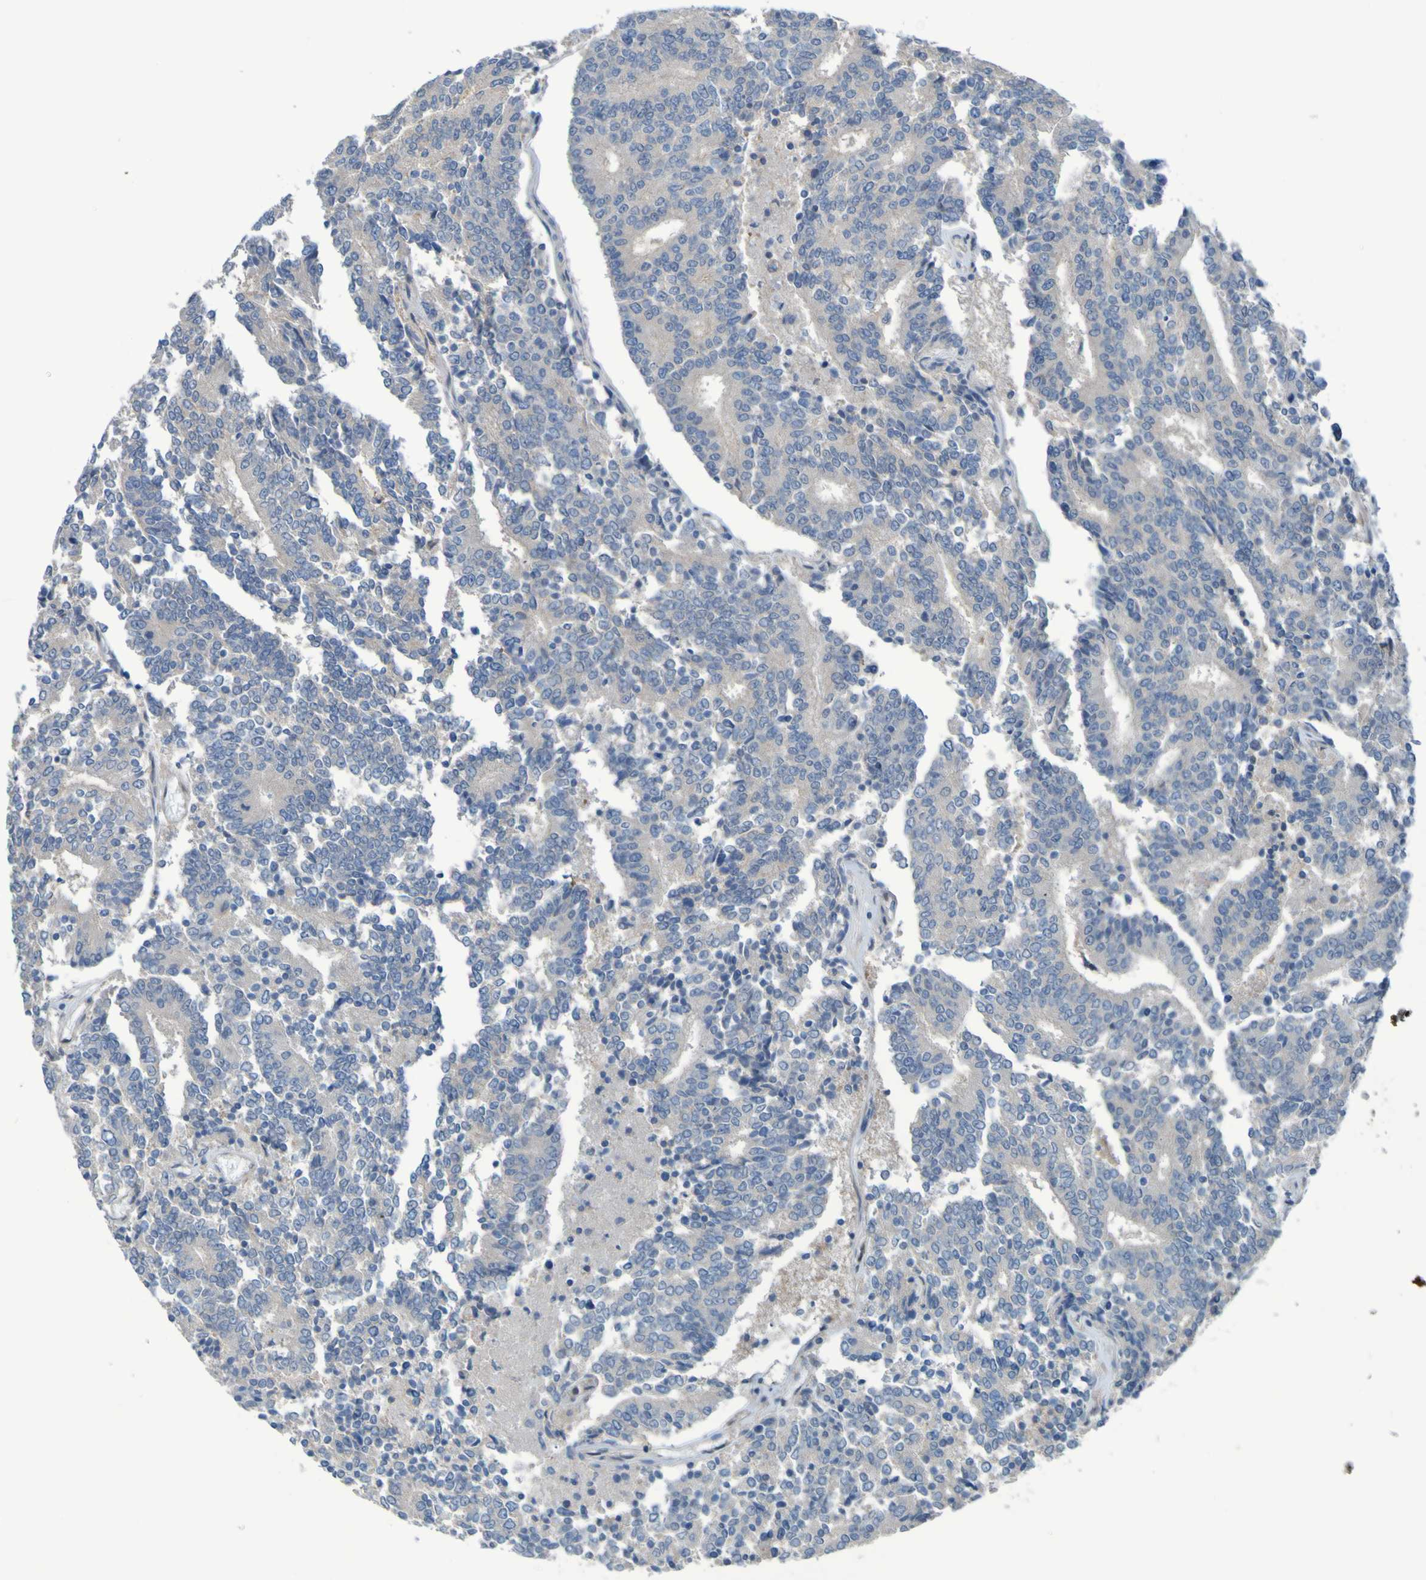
{"staining": {"intensity": "negative", "quantity": "none", "location": "none"}, "tissue": "prostate cancer", "cell_type": "Tumor cells", "image_type": "cancer", "snomed": [{"axis": "morphology", "description": "Normal tissue, NOS"}, {"axis": "morphology", "description": "Adenocarcinoma, High grade"}, {"axis": "topography", "description": "Prostate"}, {"axis": "topography", "description": "Seminal veicle"}], "caption": "Immunohistochemistry of prostate high-grade adenocarcinoma exhibits no positivity in tumor cells.", "gene": "NPRL3", "patient": {"sex": "male", "age": 55}}